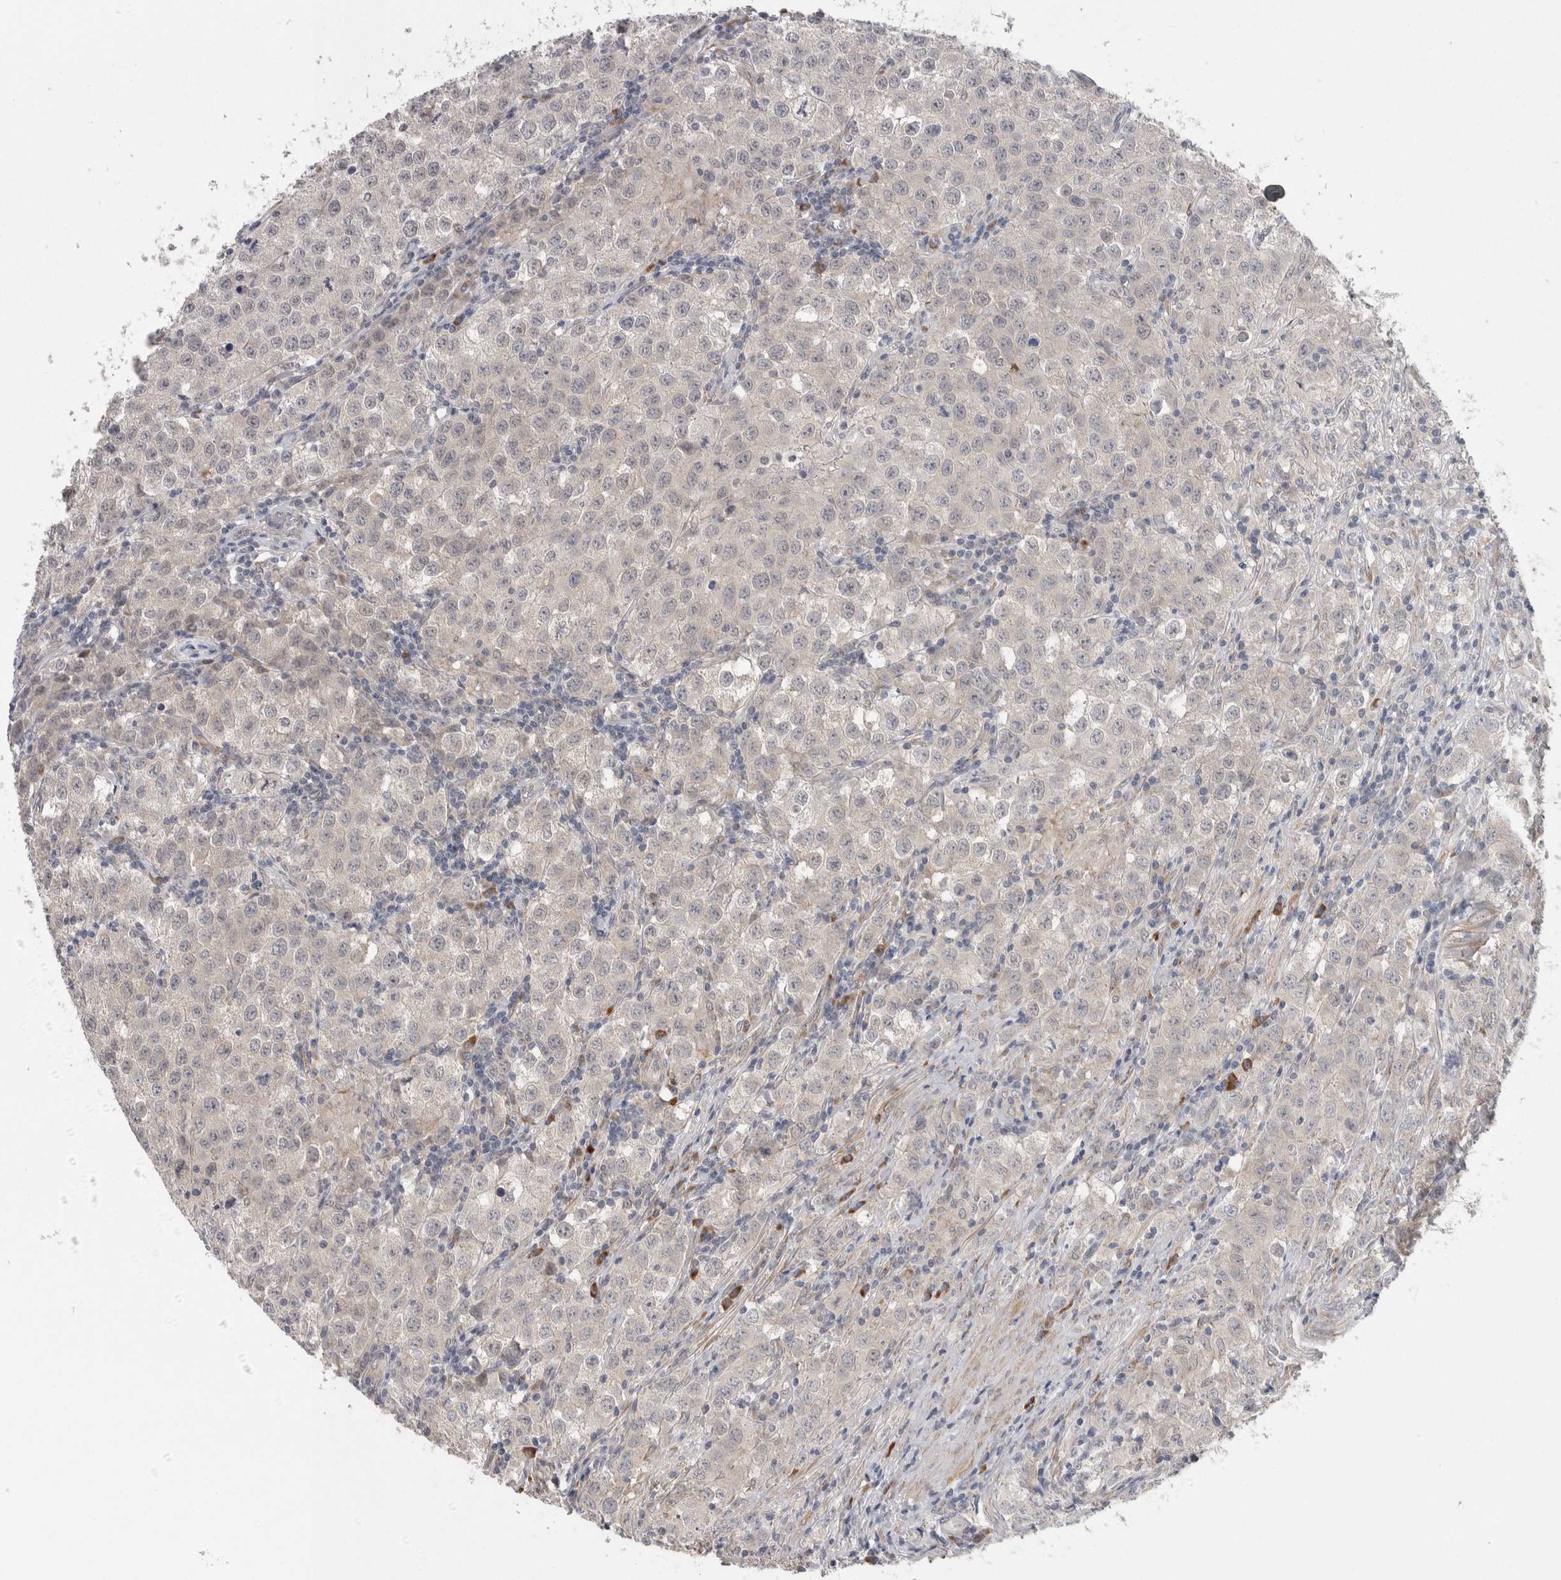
{"staining": {"intensity": "negative", "quantity": "none", "location": "none"}, "tissue": "testis cancer", "cell_type": "Tumor cells", "image_type": "cancer", "snomed": [{"axis": "morphology", "description": "Seminoma, NOS"}, {"axis": "morphology", "description": "Carcinoma, Embryonal, NOS"}, {"axis": "topography", "description": "Testis"}], "caption": "This image is of embryonal carcinoma (testis) stained with immunohistochemistry to label a protein in brown with the nuclei are counter-stained blue. There is no expression in tumor cells.", "gene": "CUL2", "patient": {"sex": "male", "age": 43}}